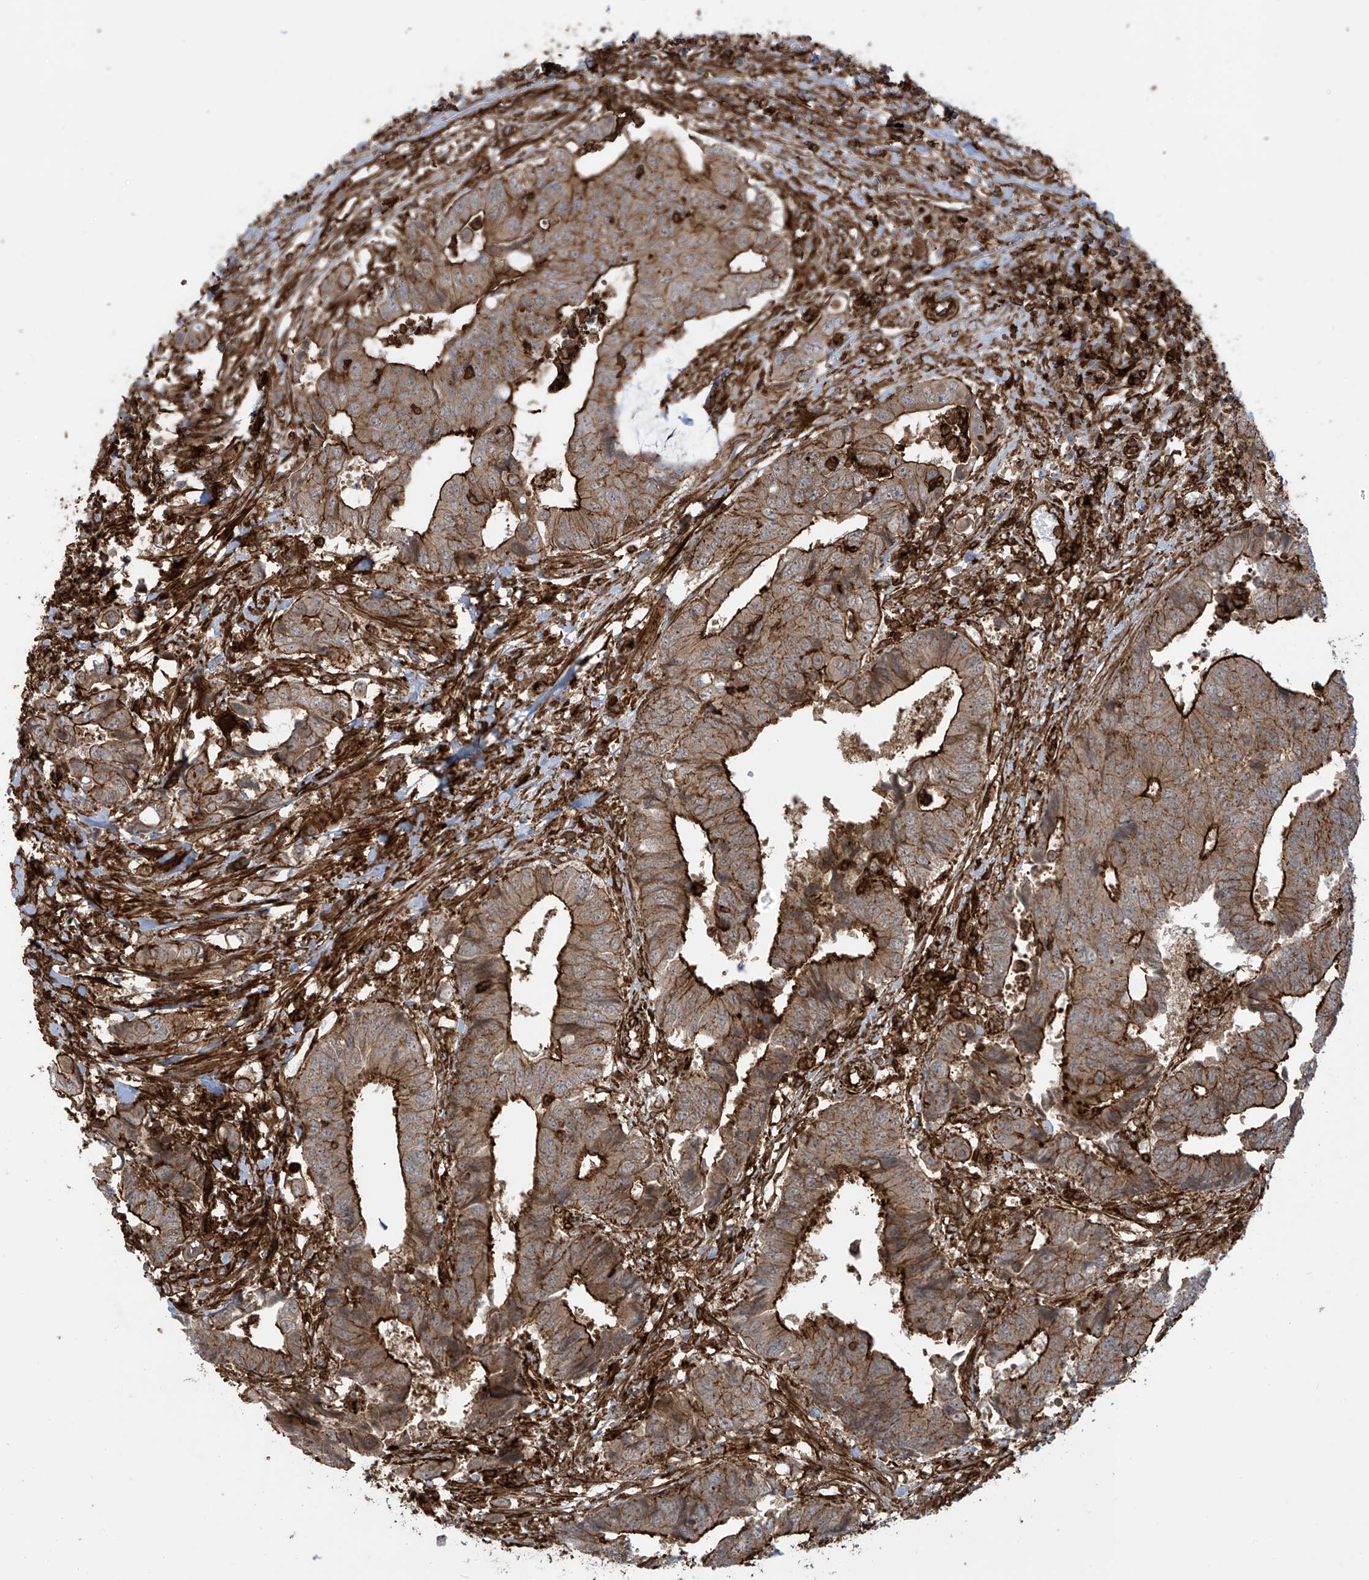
{"staining": {"intensity": "strong", "quantity": ">75%", "location": "cytoplasmic/membranous"}, "tissue": "colorectal cancer", "cell_type": "Tumor cells", "image_type": "cancer", "snomed": [{"axis": "morphology", "description": "Adenocarcinoma, NOS"}, {"axis": "topography", "description": "Rectum"}], "caption": "Protein staining of colorectal cancer tissue displays strong cytoplasmic/membranous expression in about >75% of tumor cells. (Stains: DAB (3,3'-diaminobenzidine) in brown, nuclei in blue, Microscopy: brightfield microscopy at high magnification).", "gene": "SLC9A2", "patient": {"sex": "male", "age": 84}}